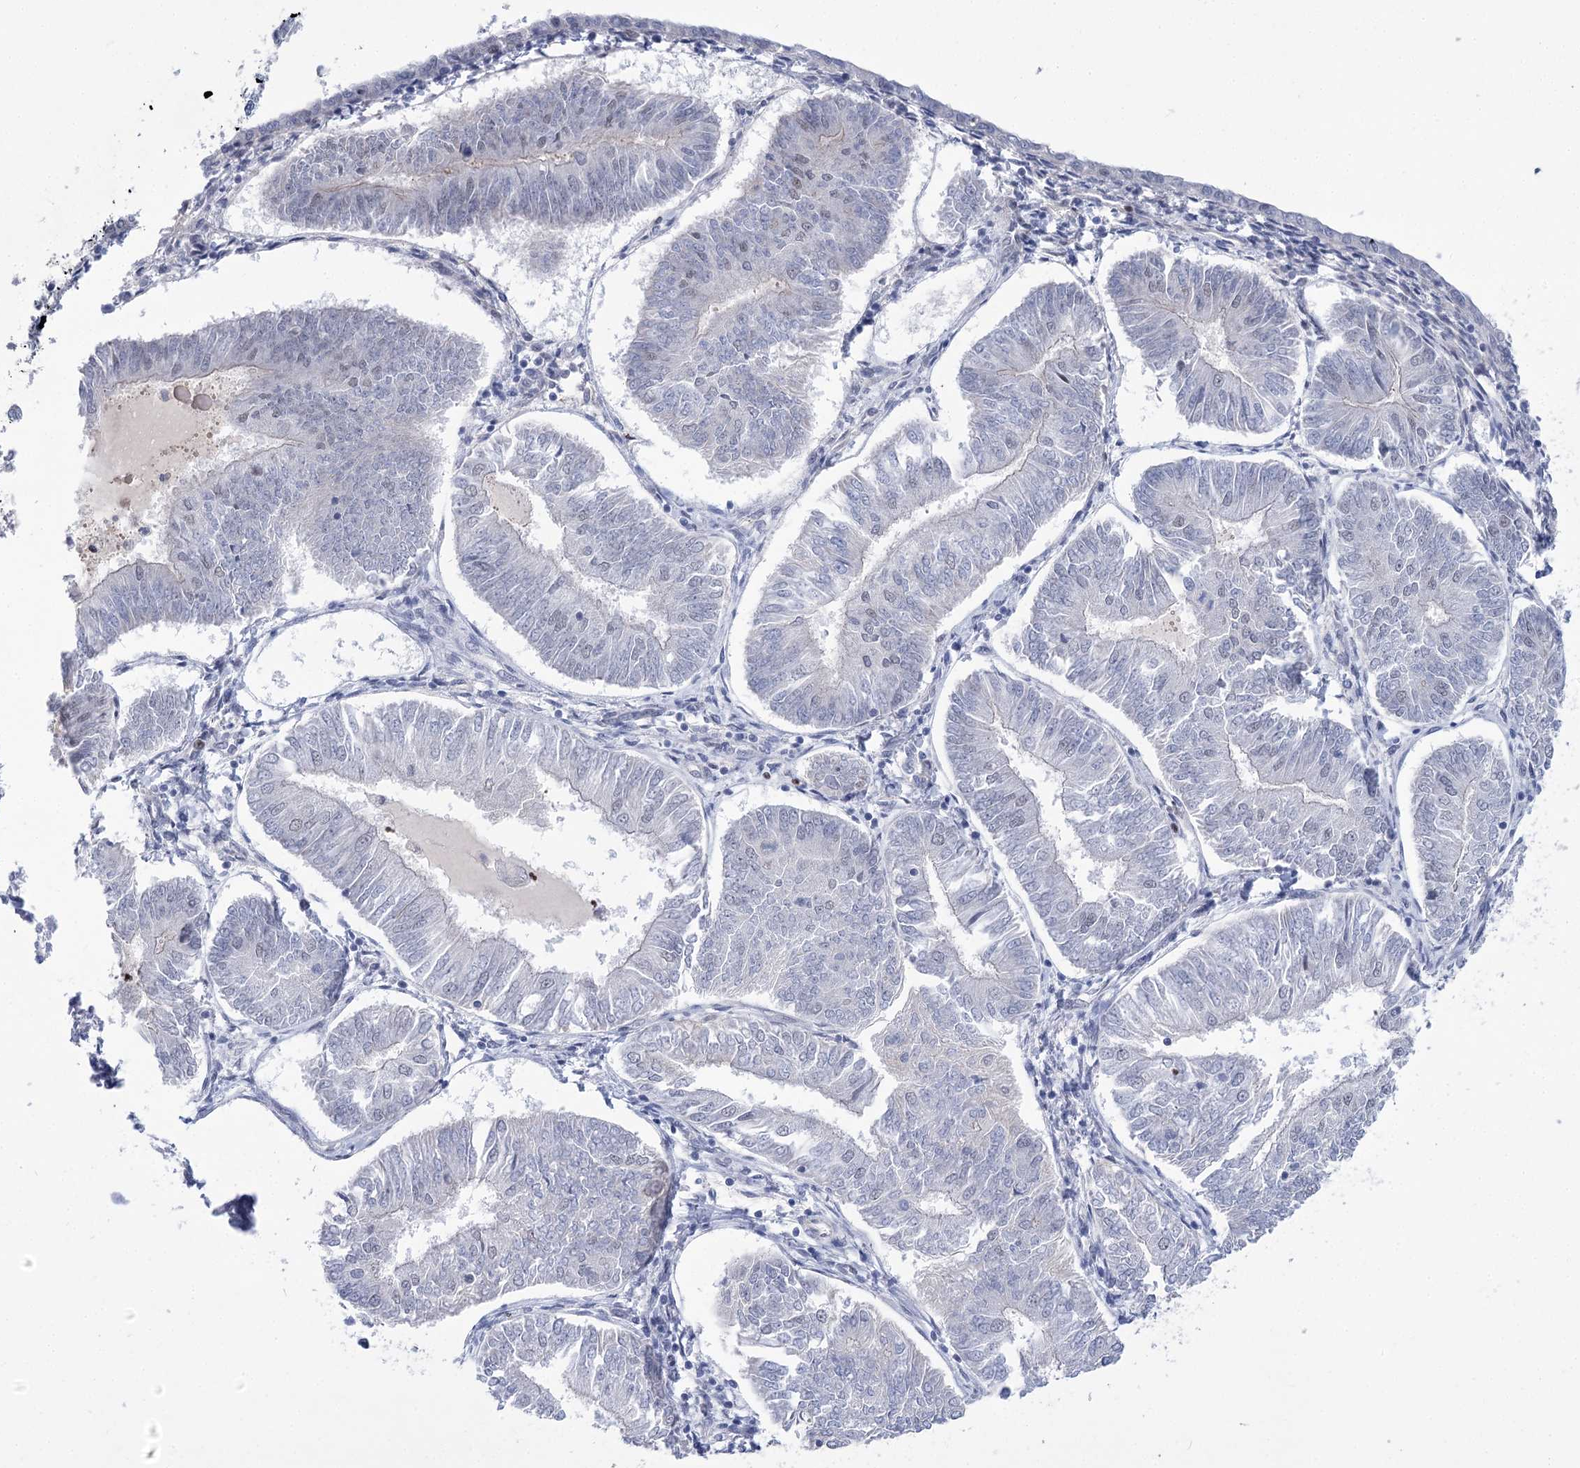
{"staining": {"intensity": "negative", "quantity": "none", "location": "none"}, "tissue": "endometrial cancer", "cell_type": "Tumor cells", "image_type": "cancer", "snomed": [{"axis": "morphology", "description": "Adenocarcinoma, NOS"}, {"axis": "topography", "description": "Endometrium"}], "caption": "The immunohistochemistry (IHC) photomicrograph has no significant staining in tumor cells of adenocarcinoma (endometrial) tissue.", "gene": "THAP6", "patient": {"sex": "female", "age": 58}}